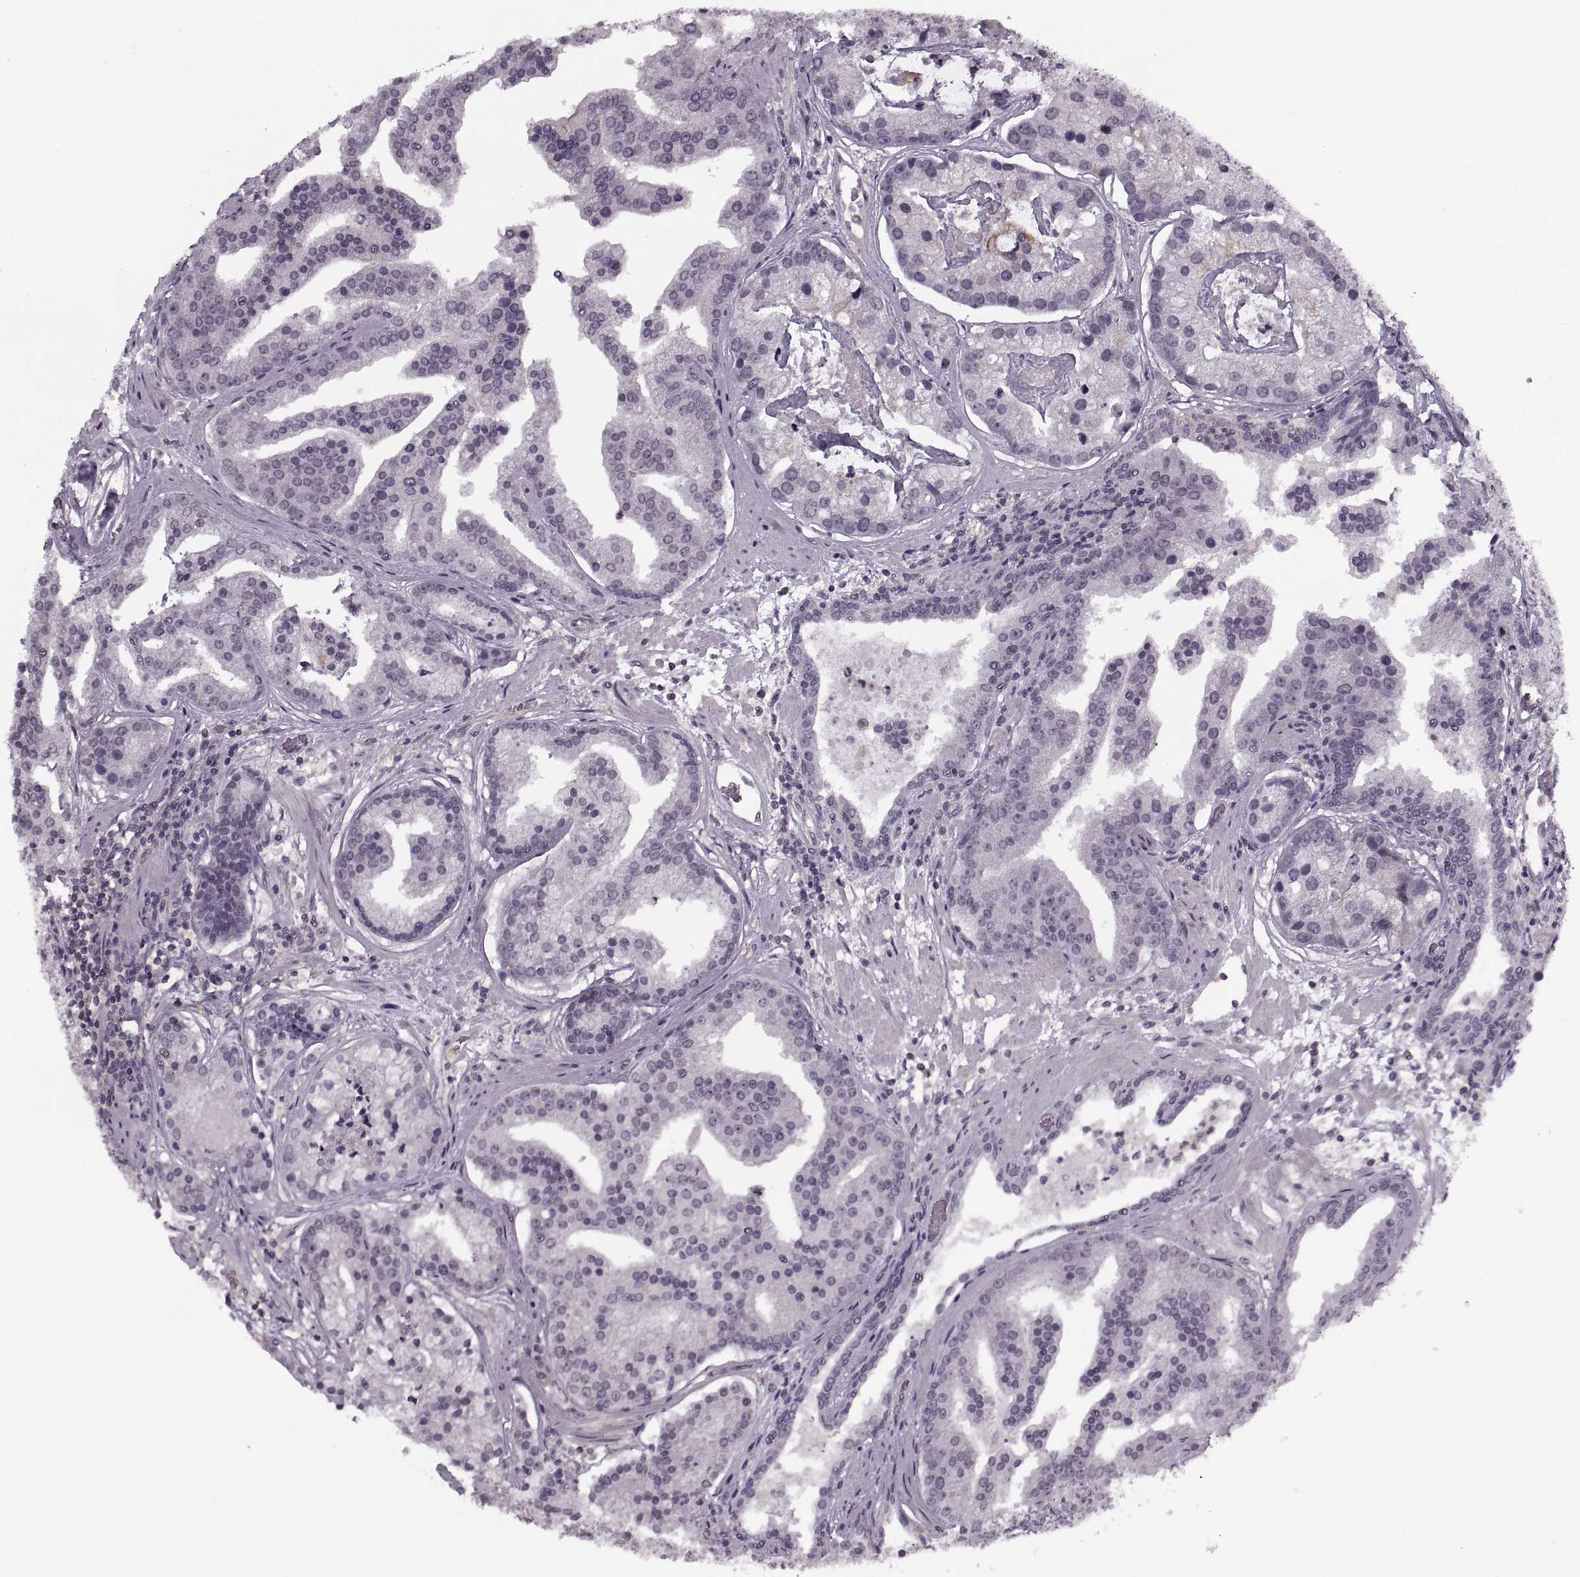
{"staining": {"intensity": "negative", "quantity": "none", "location": "none"}, "tissue": "prostate cancer", "cell_type": "Tumor cells", "image_type": "cancer", "snomed": [{"axis": "morphology", "description": "Adenocarcinoma, NOS"}, {"axis": "topography", "description": "Prostate and seminal vesicle, NOS"}, {"axis": "topography", "description": "Prostate"}], "caption": "A high-resolution photomicrograph shows IHC staining of prostate adenocarcinoma, which demonstrates no significant expression in tumor cells.", "gene": "LUZP2", "patient": {"sex": "male", "age": 44}}